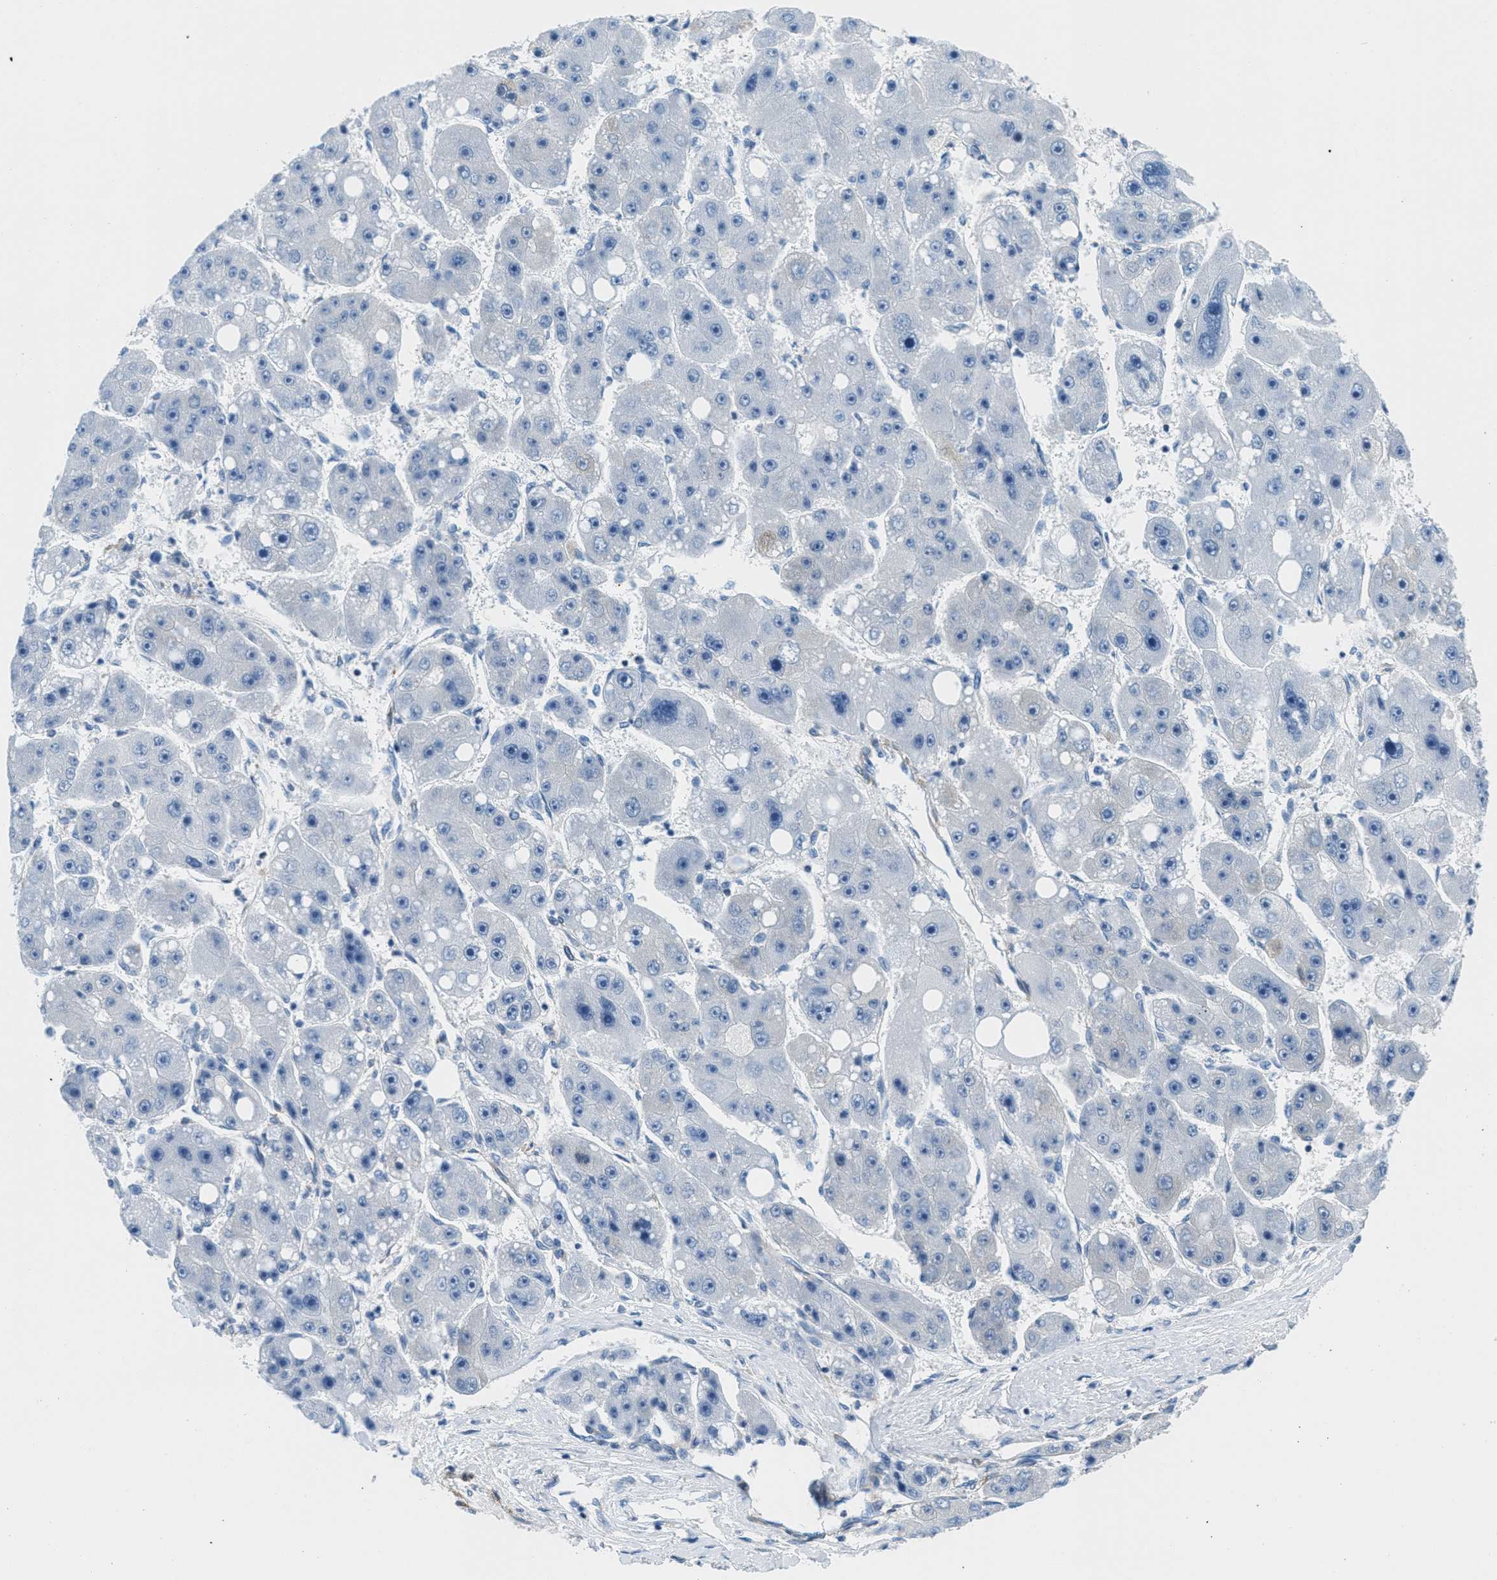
{"staining": {"intensity": "negative", "quantity": "none", "location": "none"}, "tissue": "liver cancer", "cell_type": "Tumor cells", "image_type": "cancer", "snomed": [{"axis": "morphology", "description": "Carcinoma, Hepatocellular, NOS"}, {"axis": "topography", "description": "Liver"}], "caption": "There is no significant expression in tumor cells of liver hepatocellular carcinoma.", "gene": "MAPRE2", "patient": {"sex": "female", "age": 61}}